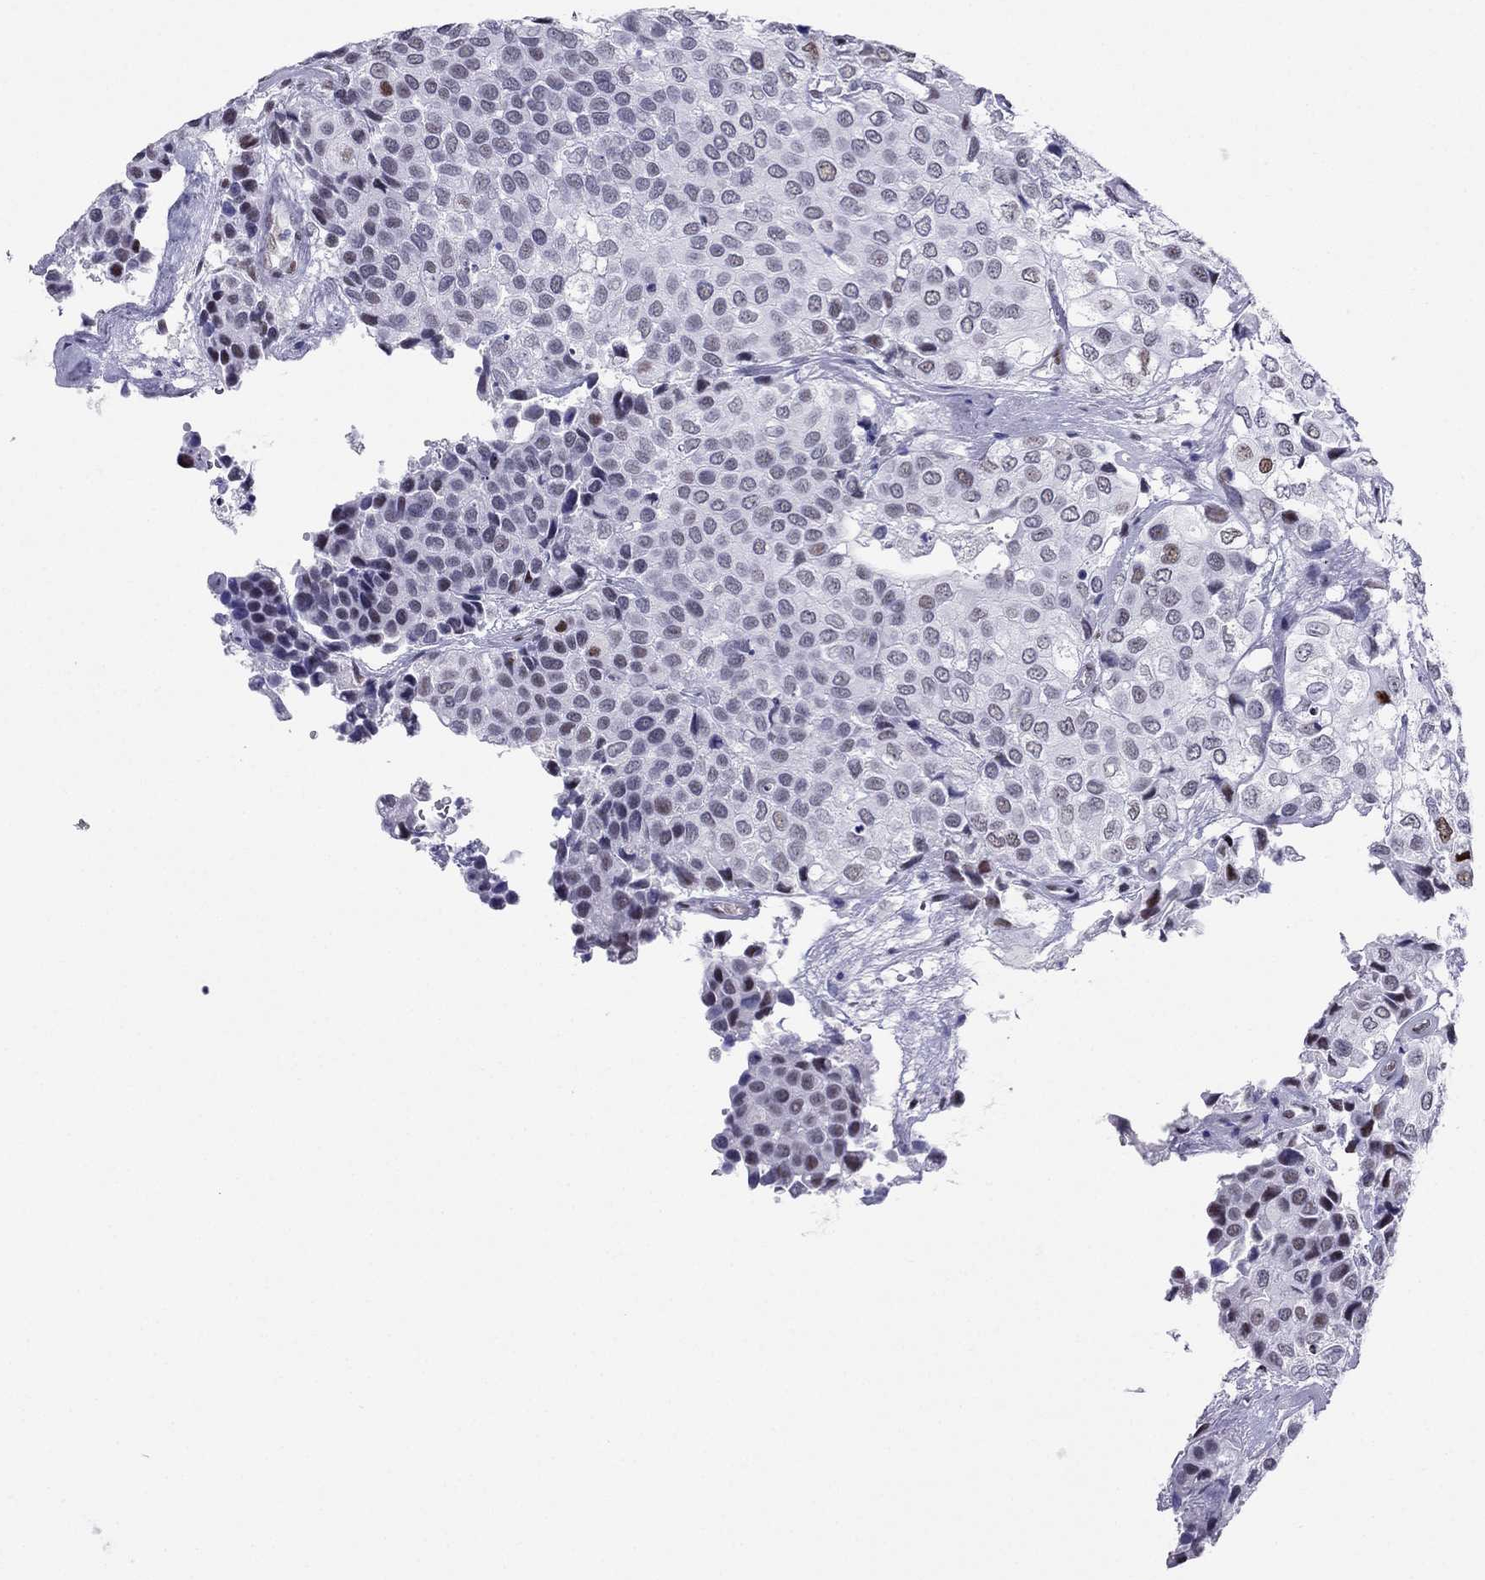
{"staining": {"intensity": "negative", "quantity": "none", "location": "none"}, "tissue": "urothelial cancer", "cell_type": "Tumor cells", "image_type": "cancer", "snomed": [{"axis": "morphology", "description": "Urothelial carcinoma, High grade"}, {"axis": "topography", "description": "Urinary bladder"}], "caption": "Immunohistochemical staining of urothelial cancer shows no significant staining in tumor cells.", "gene": "PPM1G", "patient": {"sex": "male", "age": 73}}